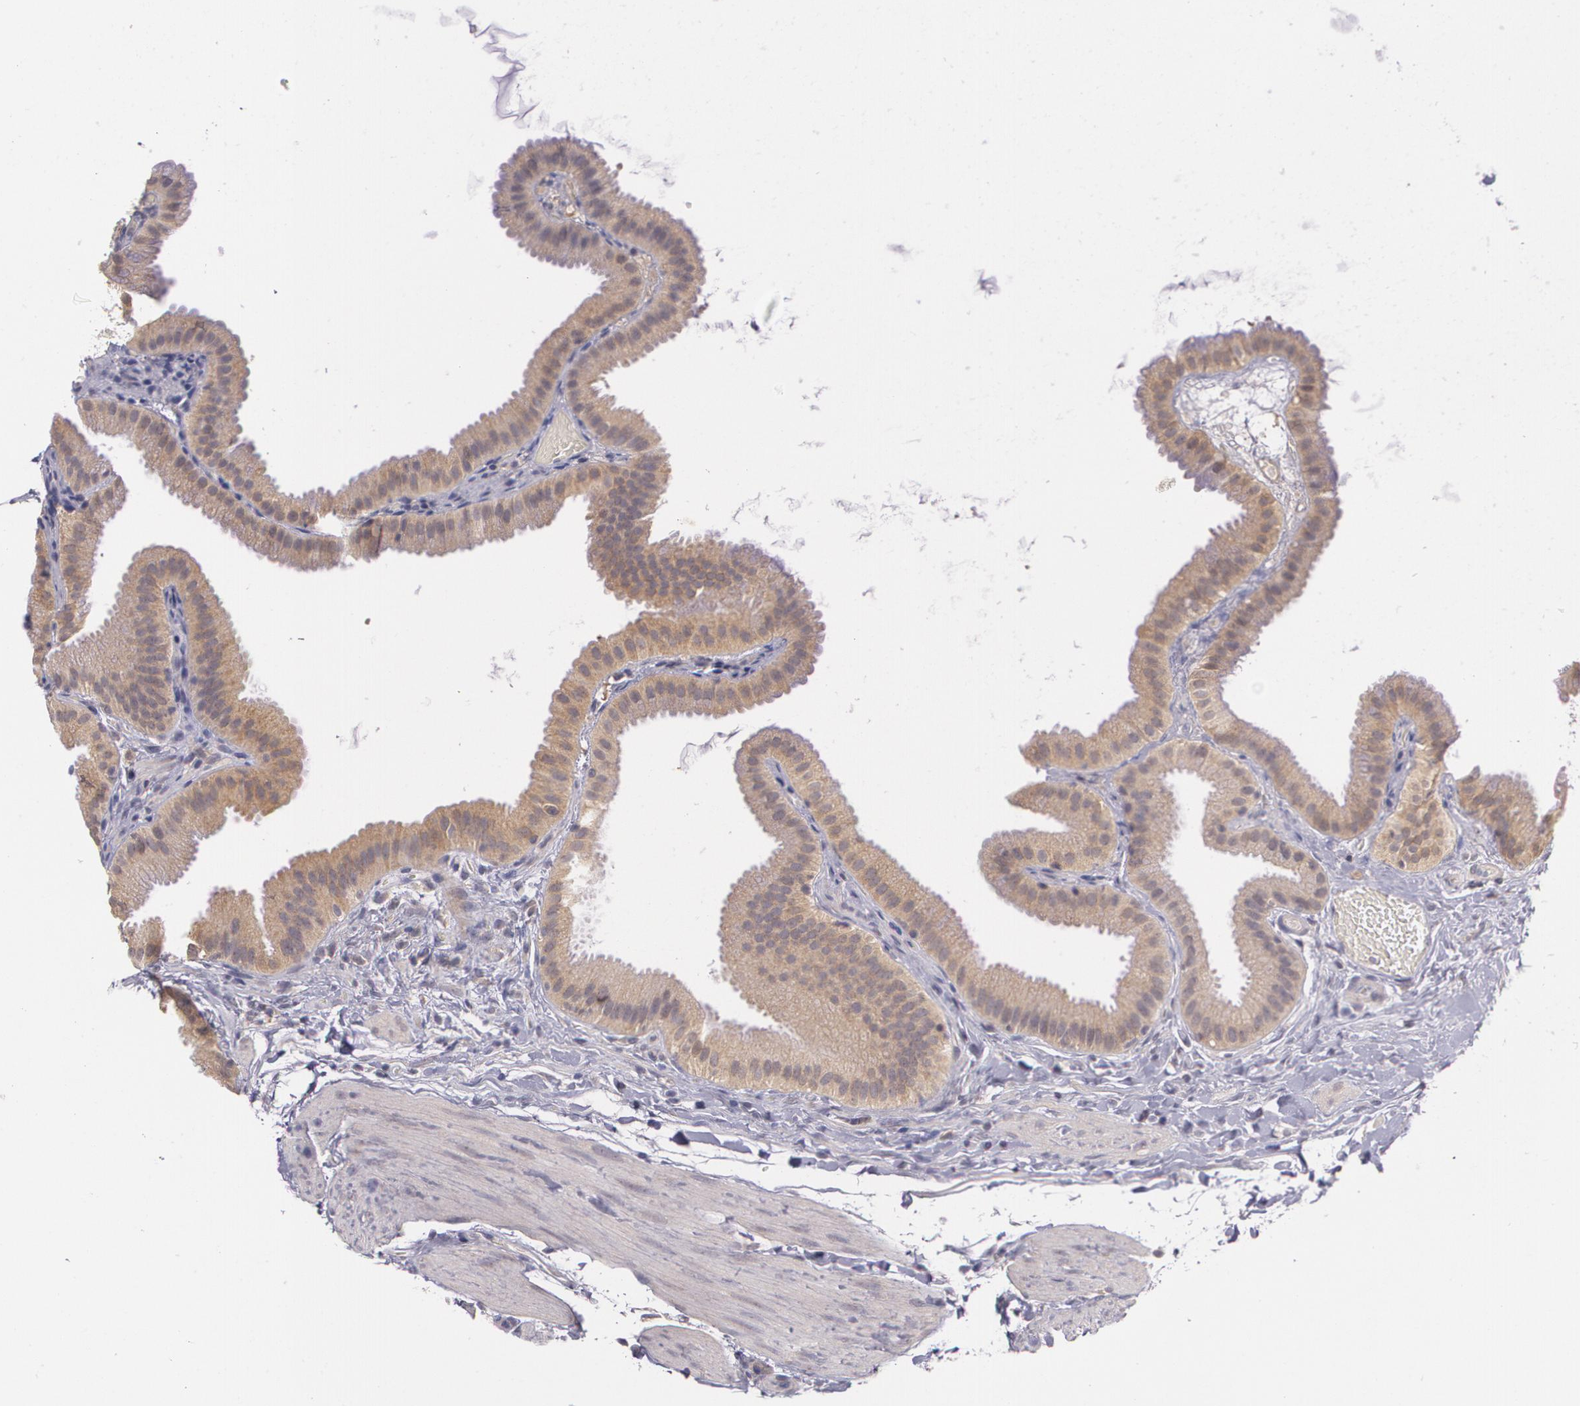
{"staining": {"intensity": "moderate", "quantity": ">75%", "location": "cytoplasmic/membranous"}, "tissue": "gallbladder", "cell_type": "Glandular cells", "image_type": "normal", "snomed": [{"axis": "morphology", "description": "Normal tissue, NOS"}, {"axis": "topography", "description": "Gallbladder"}], "caption": "Gallbladder stained with DAB immunohistochemistry displays medium levels of moderate cytoplasmic/membranous positivity in approximately >75% of glandular cells. (DAB (3,3'-diaminobenzidine) = brown stain, brightfield microscopy at high magnification).", "gene": "CCL17", "patient": {"sex": "female", "age": 63}}